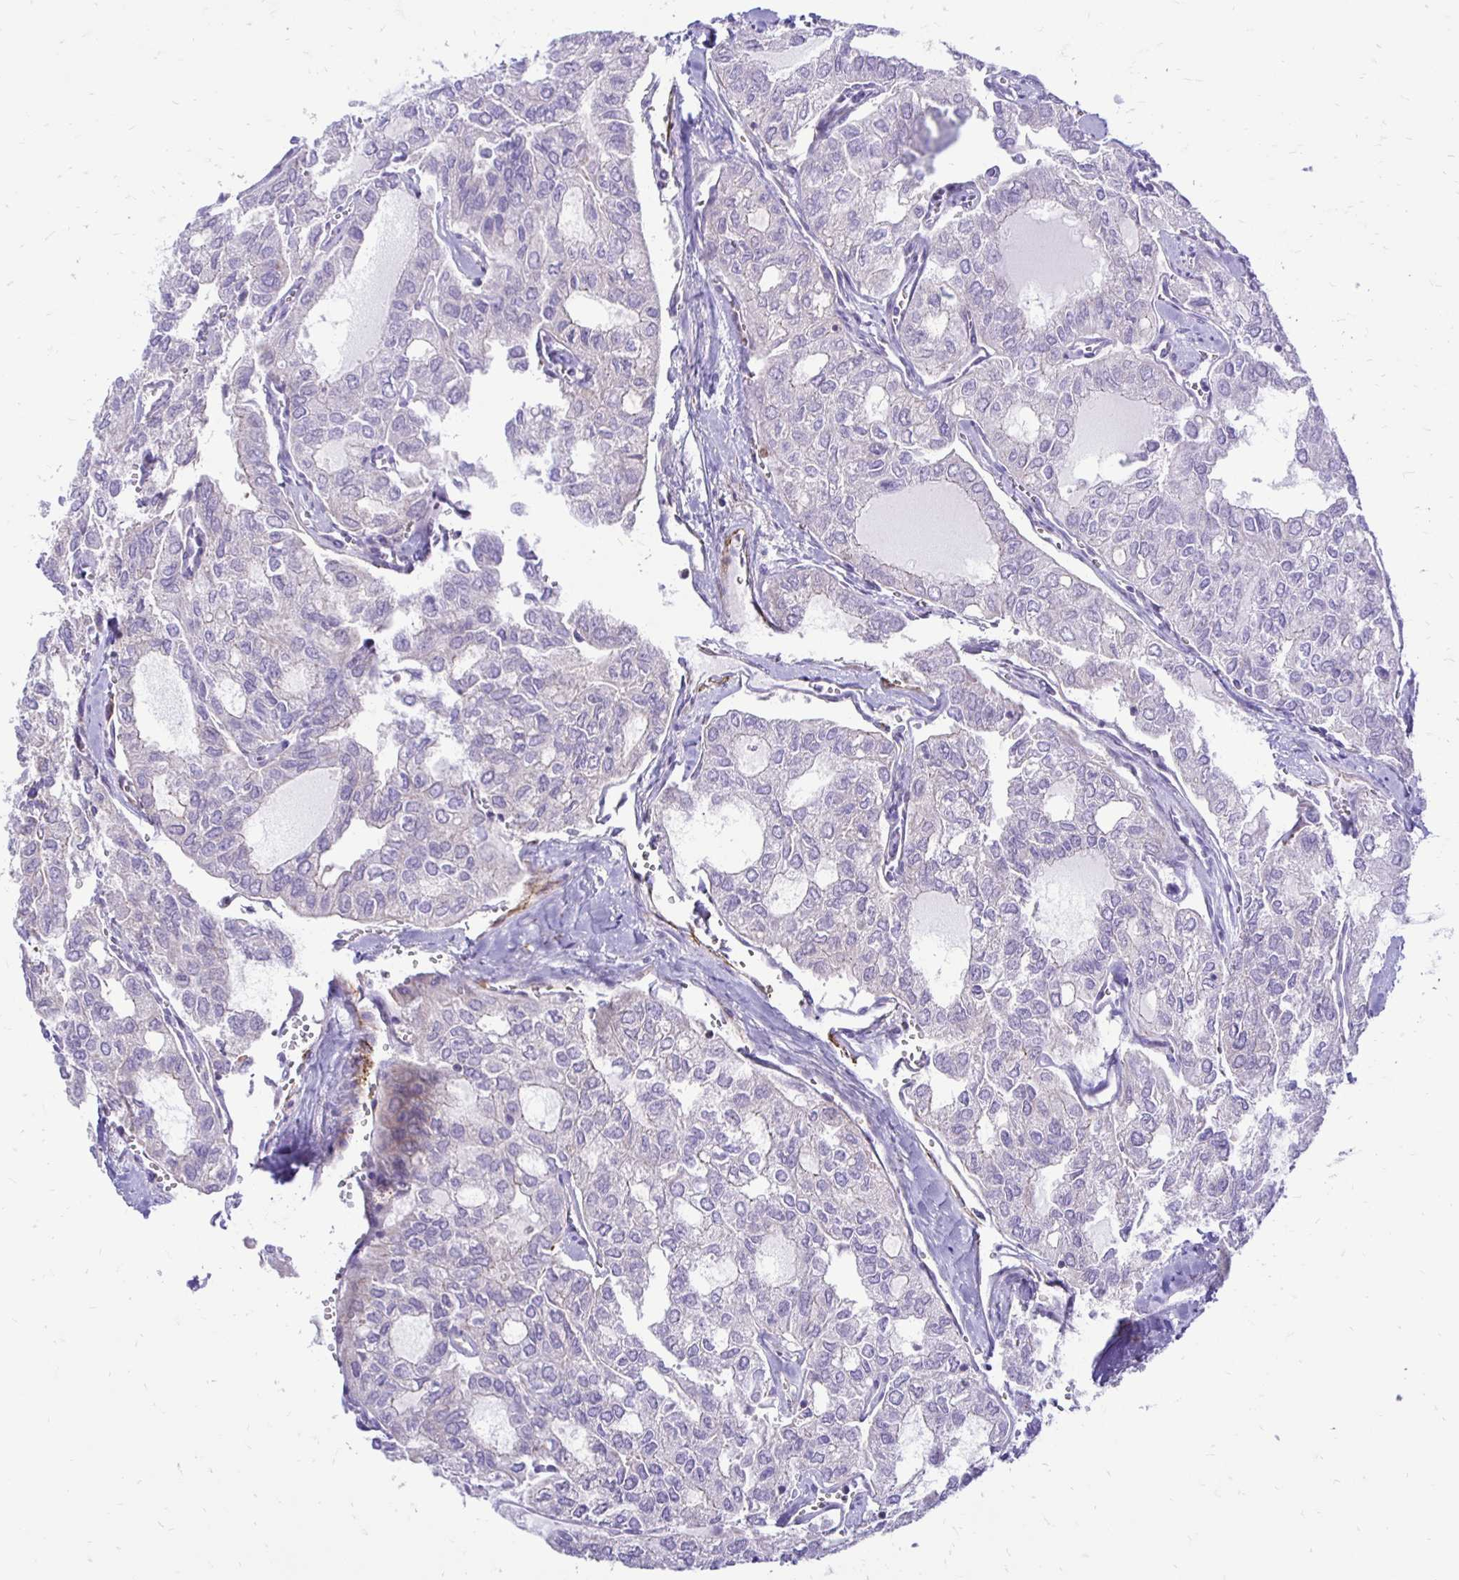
{"staining": {"intensity": "negative", "quantity": "none", "location": "none"}, "tissue": "thyroid cancer", "cell_type": "Tumor cells", "image_type": "cancer", "snomed": [{"axis": "morphology", "description": "Follicular adenoma carcinoma, NOS"}, {"axis": "topography", "description": "Thyroid gland"}], "caption": "Immunohistochemistry (IHC) of human thyroid cancer exhibits no expression in tumor cells.", "gene": "CTPS1", "patient": {"sex": "male", "age": 75}}